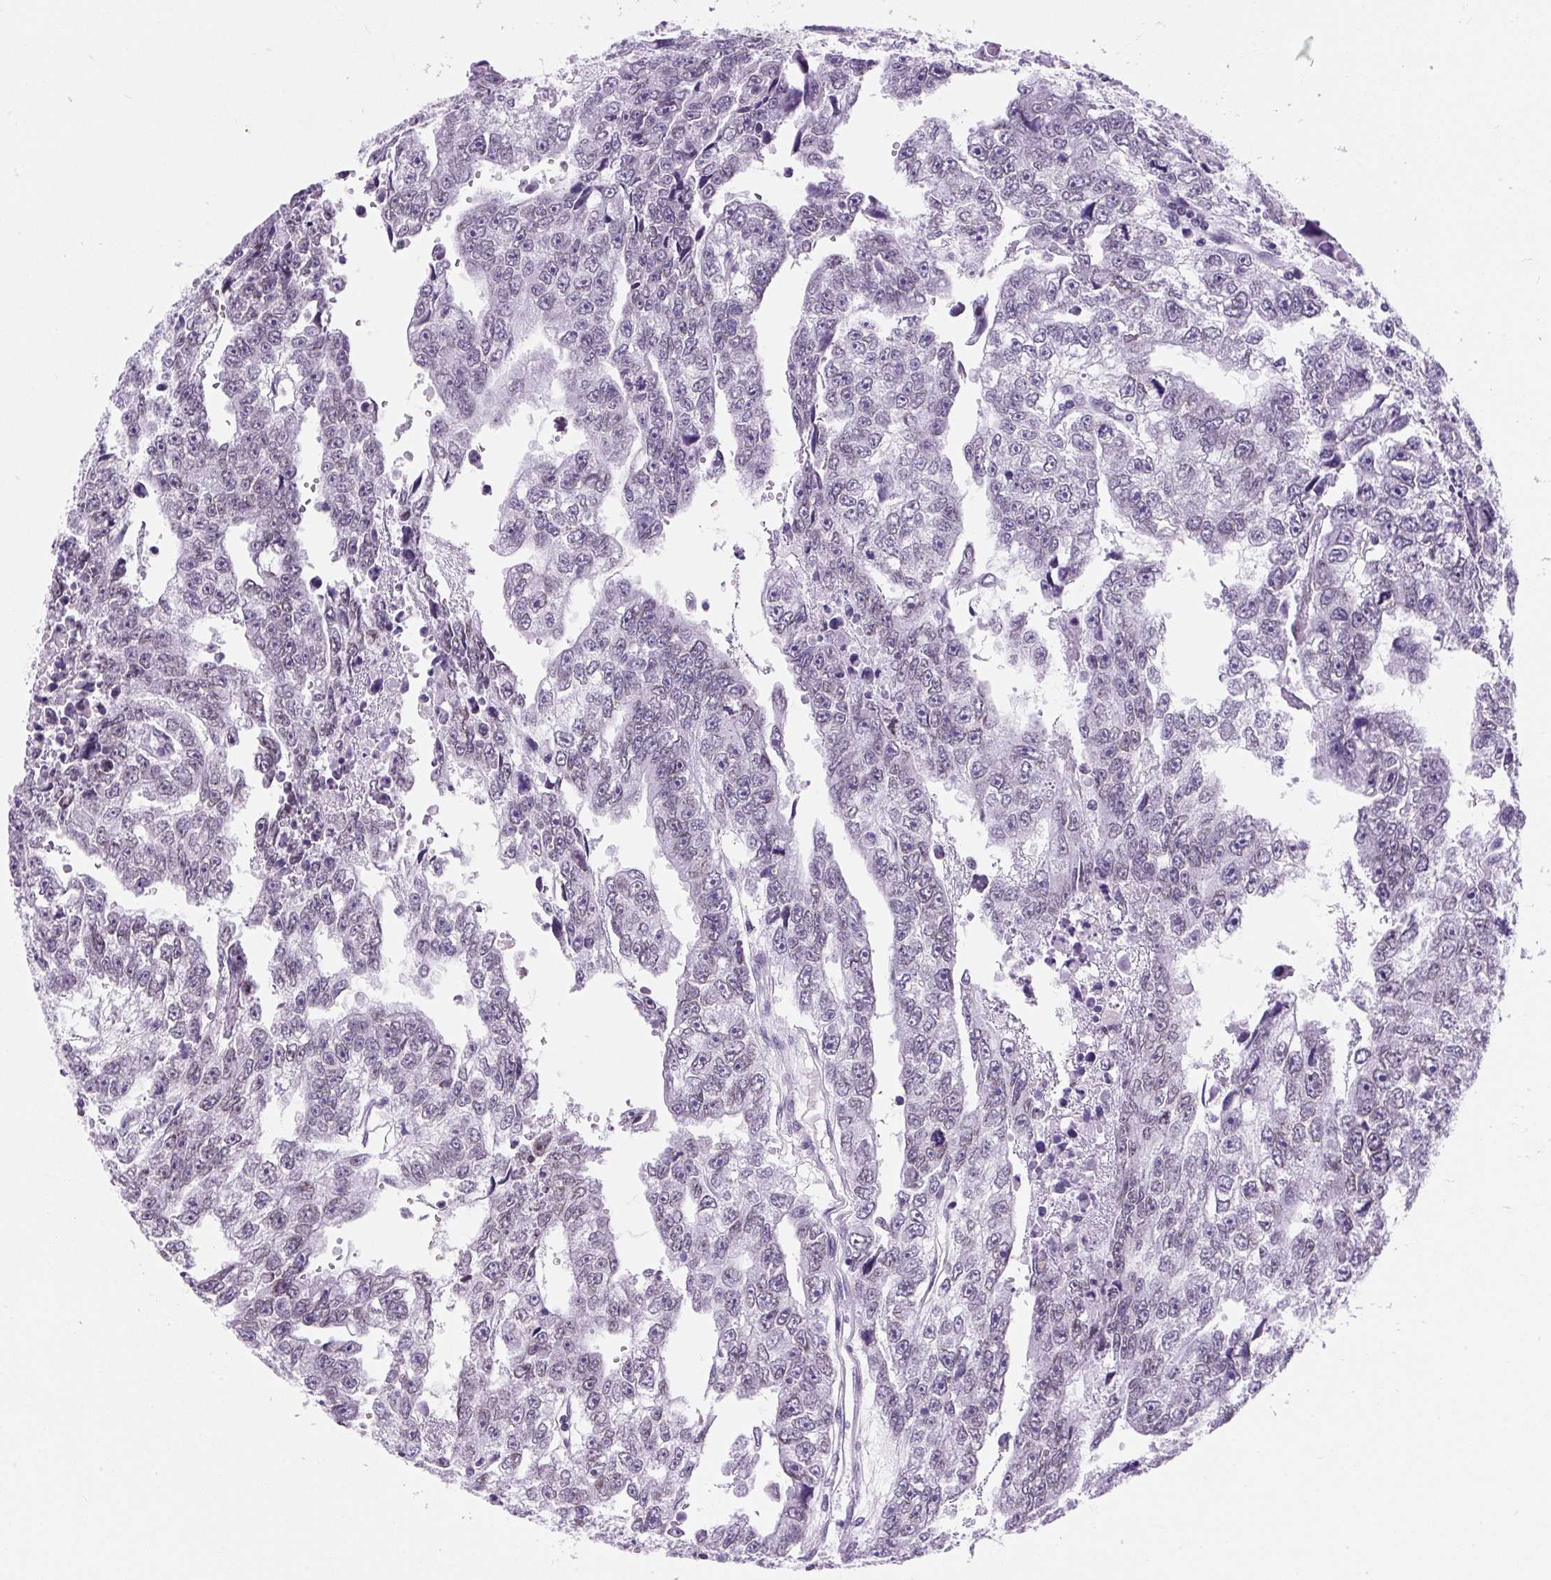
{"staining": {"intensity": "weak", "quantity": "25%-75%", "location": "cytoplasmic/membranous,nuclear"}, "tissue": "testis cancer", "cell_type": "Tumor cells", "image_type": "cancer", "snomed": [{"axis": "morphology", "description": "Carcinoma, Embryonal, NOS"}, {"axis": "topography", "description": "Testis"}], "caption": "Testis cancer stained with a protein marker demonstrates weak staining in tumor cells.", "gene": "VPREB1", "patient": {"sex": "male", "age": 20}}